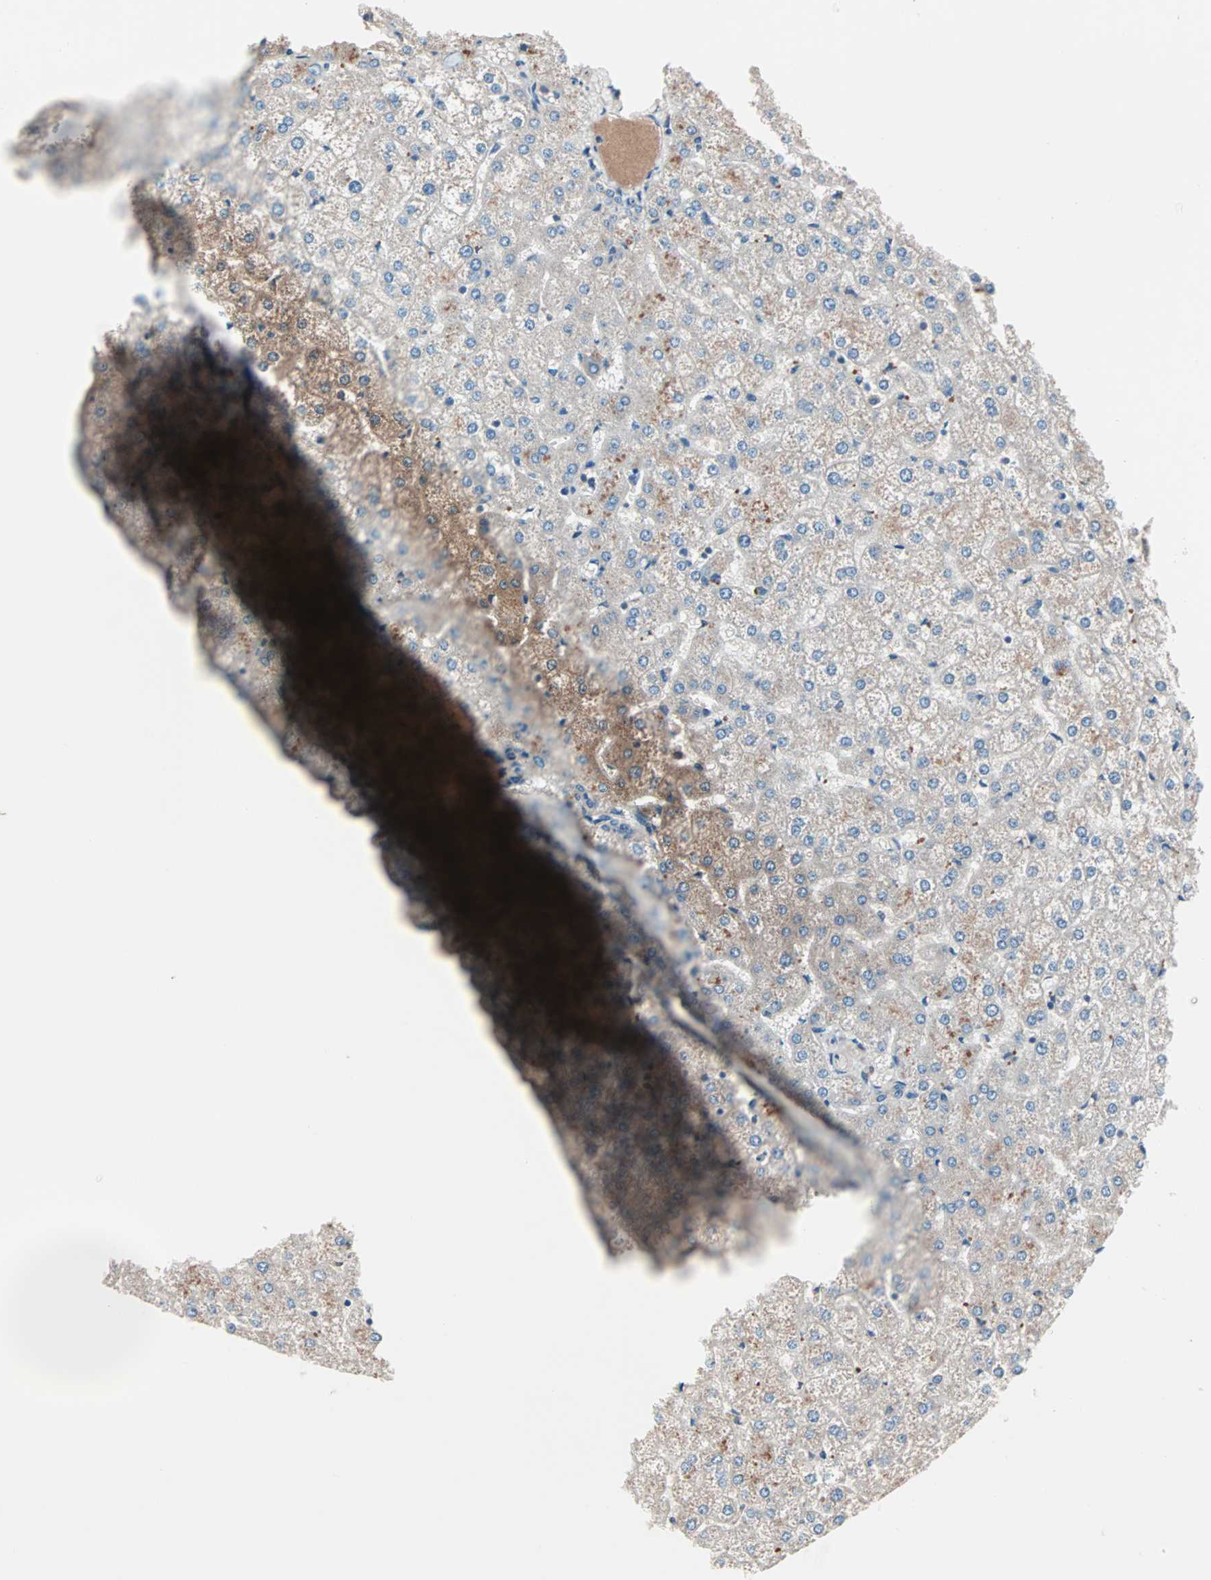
{"staining": {"intensity": "negative", "quantity": "none", "location": "none"}, "tissue": "liver", "cell_type": "Cholangiocytes", "image_type": "normal", "snomed": [{"axis": "morphology", "description": "Normal tissue, NOS"}, {"axis": "topography", "description": "Liver"}], "caption": "Protein analysis of benign liver shows no significant staining in cholangiocytes.", "gene": "CAD", "patient": {"sex": "female", "age": 32}}